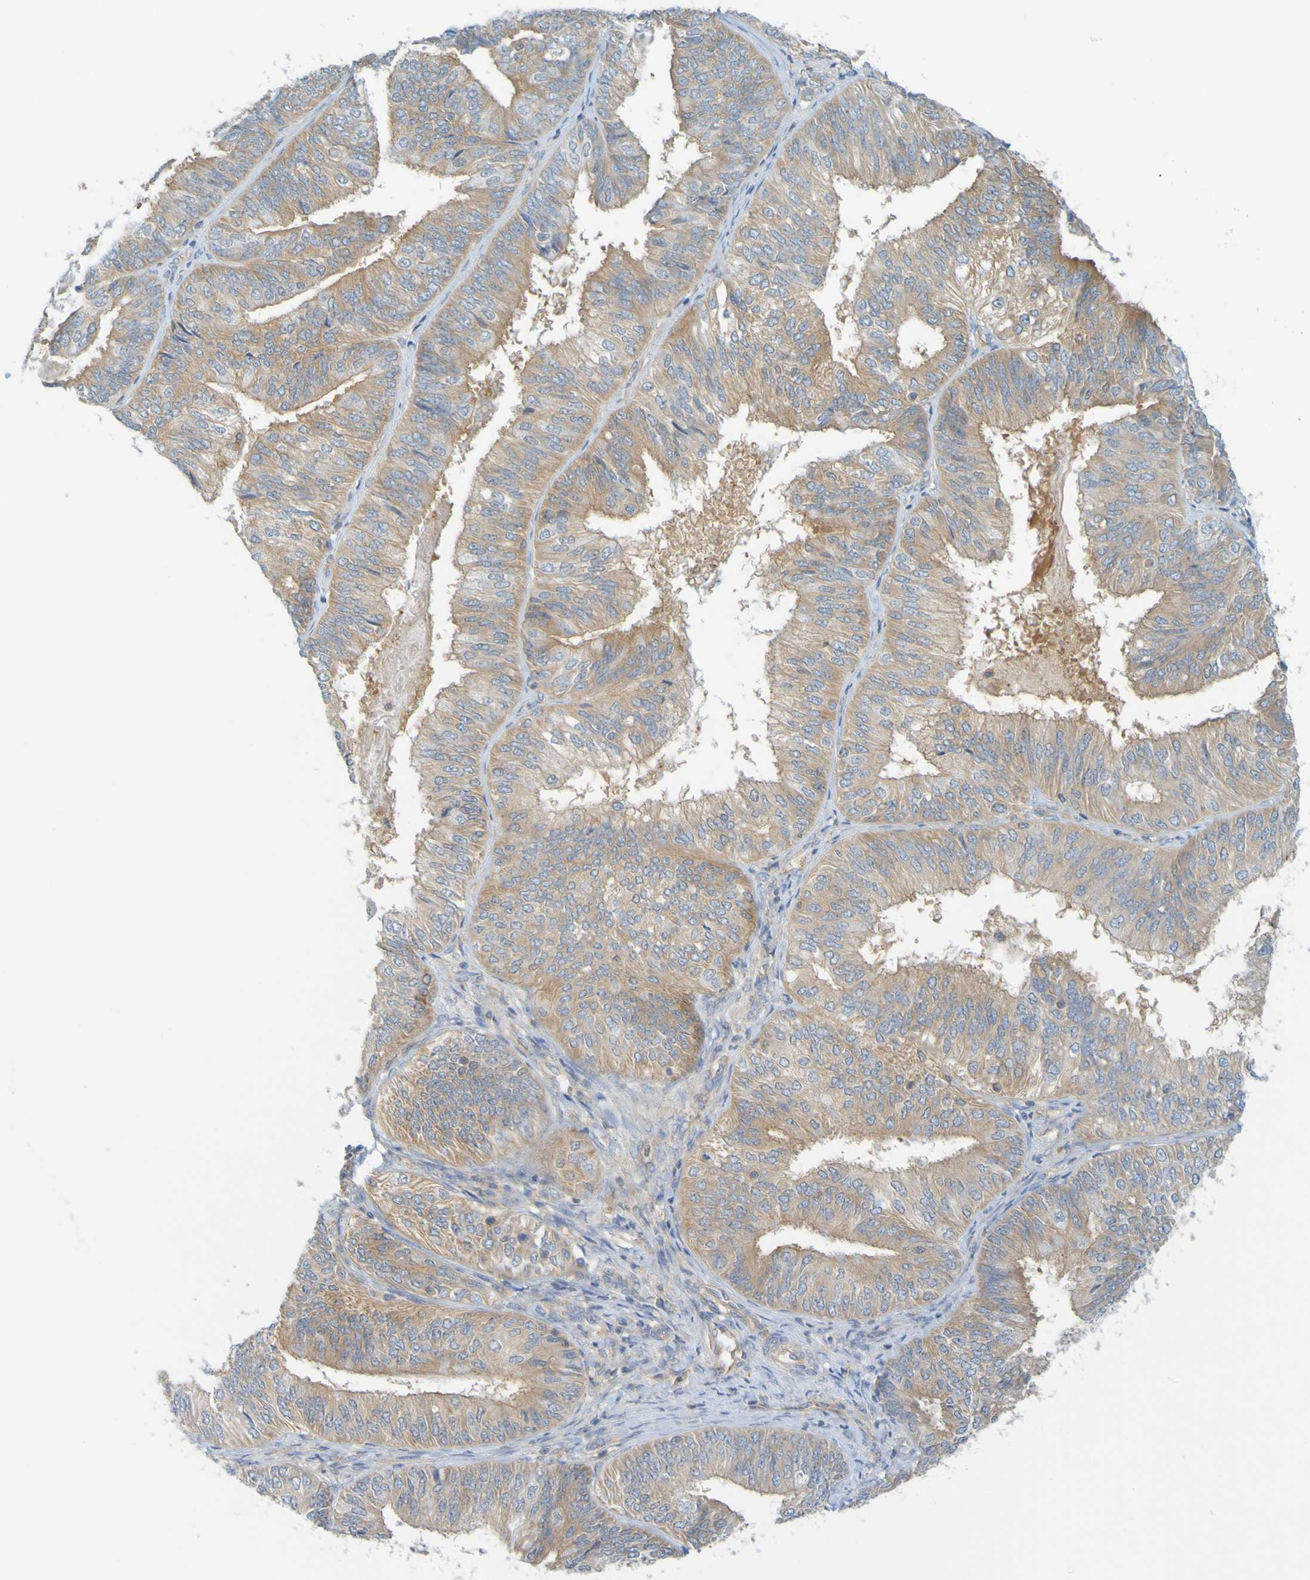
{"staining": {"intensity": "moderate", "quantity": ">75%", "location": "cytoplasmic/membranous"}, "tissue": "endometrial cancer", "cell_type": "Tumor cells", "image_type": "cancer", "snomed": [{"axis": "morphology", "description": "Adenocarcinoma, NOS"}, {"axis": "topography", "description": "Endometrium"}], "caption": "DAB immunohistochemical staining of endometrial cancer displays moderate cytoplasmic/membranous protein positivity in about >75% of tumor cells.", "gene": "APPL1", "patient": {"sex": "female", "age": 58}}